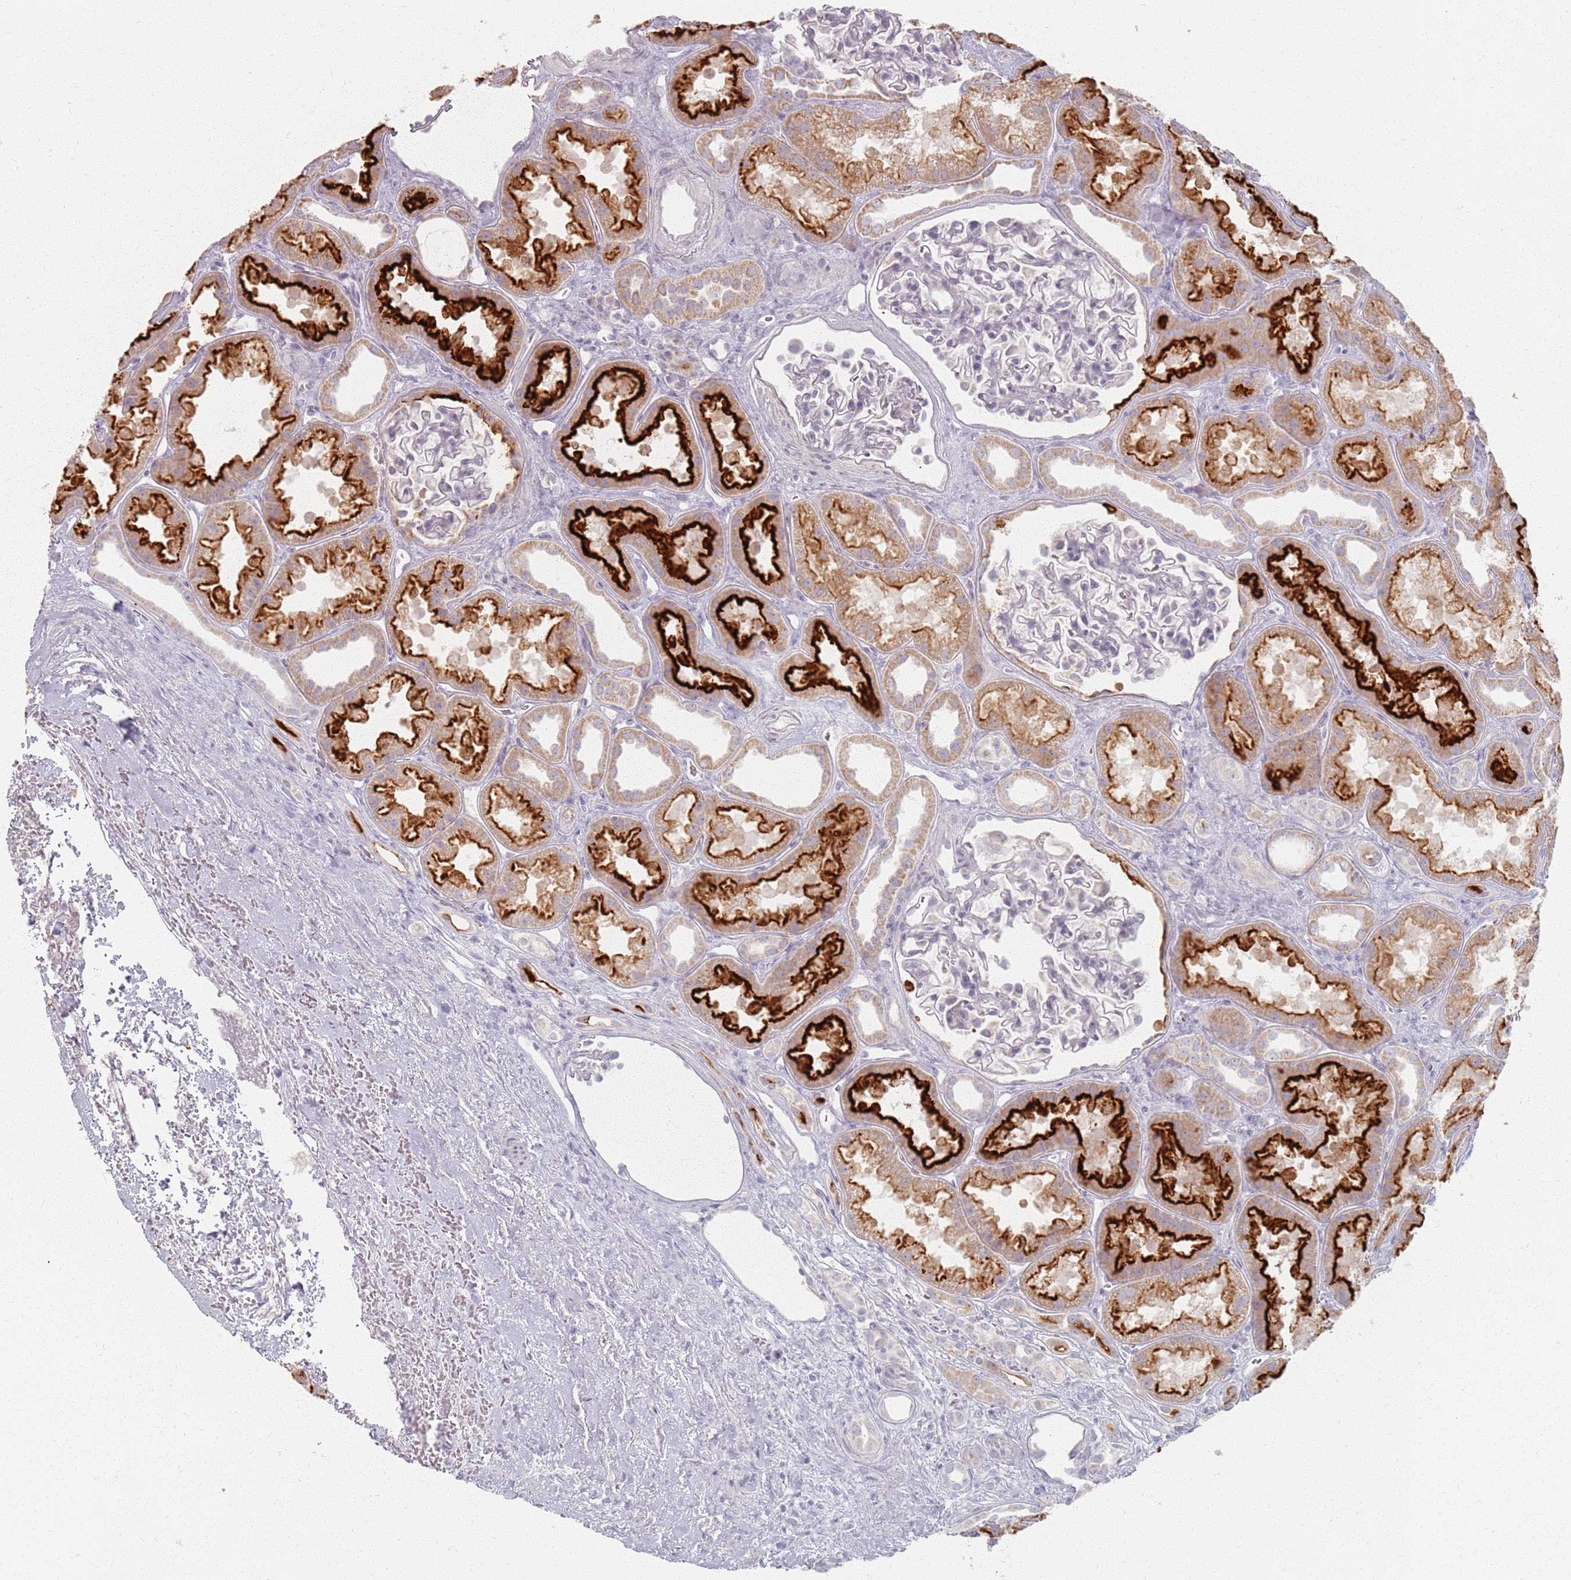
{"staining": {"intensity": "negative", "quantity": "none", "location": "none"}, "tissue": "kidney", "cell_type": "Cells in glomeruli", "image_type": "normal", "snomed": [{"axis": "morphology", "description": "Normal tissue, NOS"}, {"axis": "topography", "description": "Kidney"}], "caption": "Protein analysis of unremarkable kidney demonstrates no significant staining in cells in glomeruli. (Brightfield microscopy of DAB (3,3'-diaminobenzidine) immunohistochemistry (IHC) at high magnification).", "gene": "PKD2L2", "patient": {"sex": "male", "age": 61}}